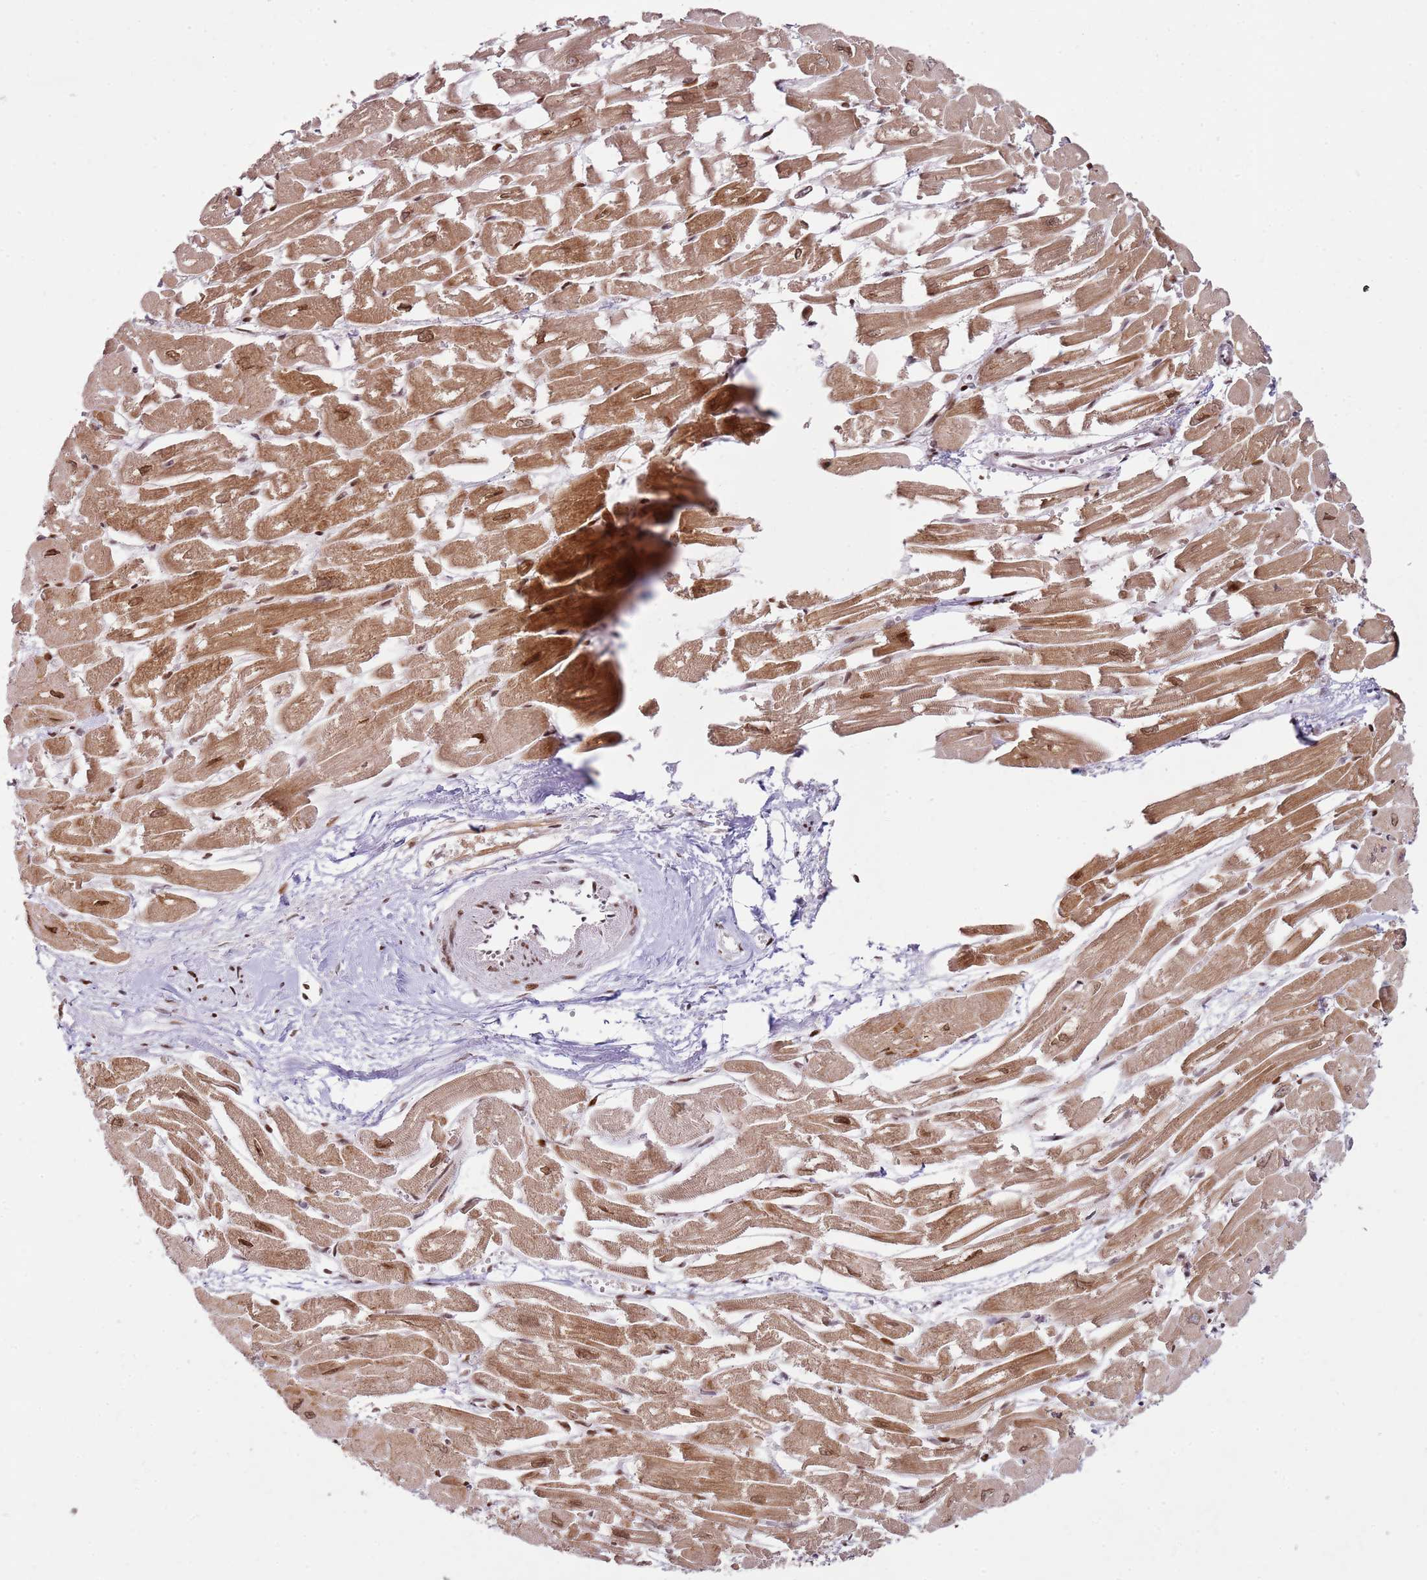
{"staining": {"intensity": "moderate", "quantity": ">75%", "location": "cytoplasmic/membranous,nuclear"}, "tissue": "heart muscle", "cell_type": "Cardiomyocytes", "image_type": "normal", "snomed": [{"axis": "morphology", "description": "Normal tissue, NOS"}, {"axis": "topography", "description": "Heart"}], "caption": "Cardiomyocytes reveal medium levels of moderate cytoplasmic/membranous,nuclear expression in about >75% of cells in unremarkable human heart muscle.", "gene": "PHC2", "patient": {"sex": "male", "age": 54}}